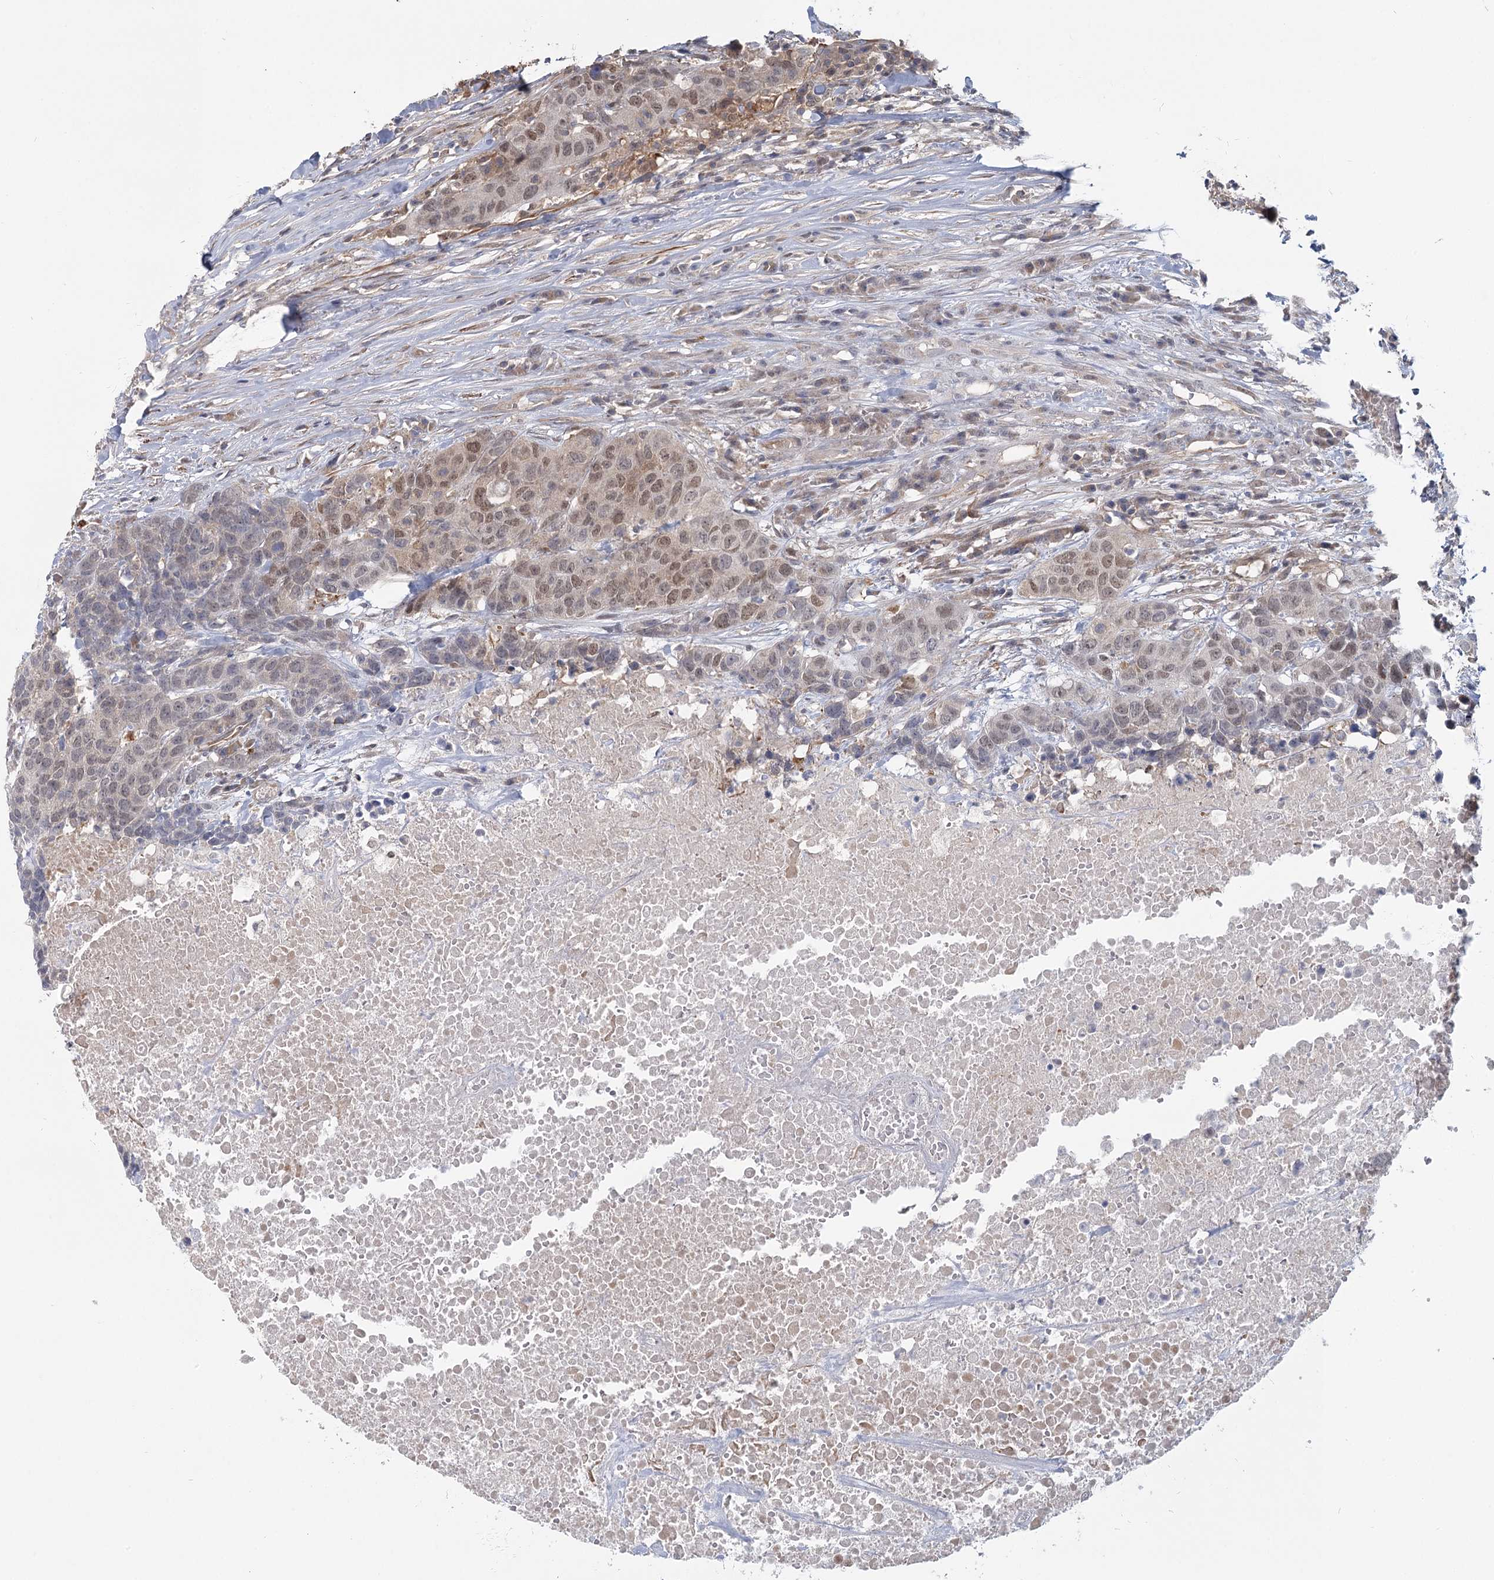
{"staining": {"intensity": "moderate", "quantity": ">75%", "location": "nuclear"}, "tissue": "head and neck cancer", "cell_type": "Tumor cells", "image_type": "cancer", "snomed": [{"axis": "morphology", "description": "Squamous cell carcinoma, NOS"}, {"axis": "topography", "description": "Head-Neck"}], "caption": "An immunohistochemistry image of tumor tissue is shown. Protein staining in brown highlights moderate nuclear positivity in squamous cell carcinoma (head and neck) within tumor cells. Using DAB (brown) and hematoxylin (blue) stains, captured at high magnification using brightfield microscopy.", "gene": "USP11", "patient": {"sex": "male", "age": 66}}